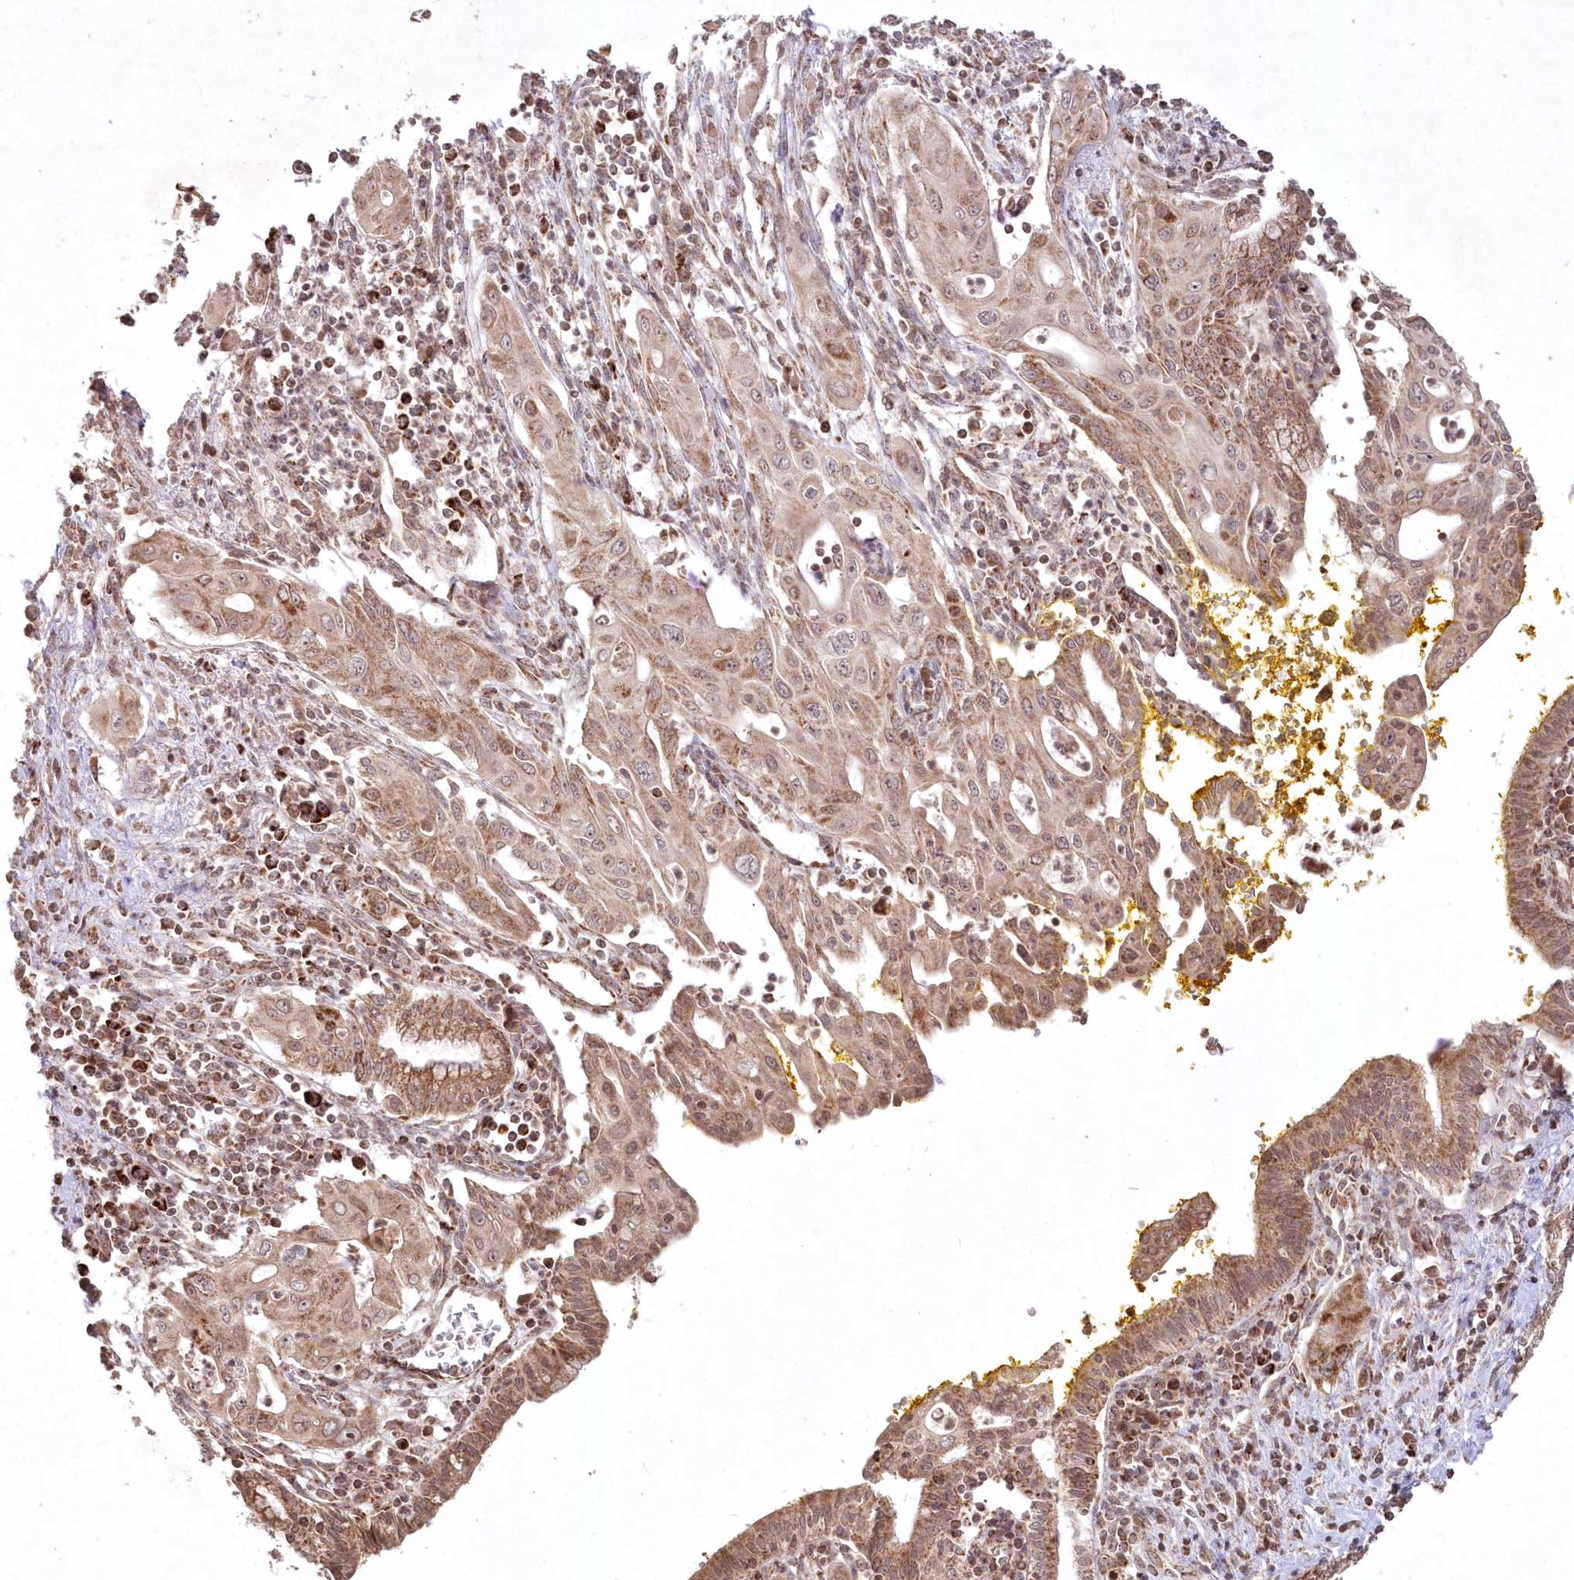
{"staining": {"intensity": "moderate", "quantity": ">75%", "location": "cytoplasmic/membranous"}, "tissue": "pancreatic cancer", "cell_type": "Tumor cells", "image_type": "cancer", "snomed": [{"axis": "morphology", "description": "Adenocarcinoma, NOS"}, {"axis": "topography", "description": "Pancreas"}], "caption": "About >75% of tumor cells in human pancreatic cancer display moderate cytoplasmic/membranous protein staining as visualized by brown immunohistochemical staining.", "gene": "LRPPRC", "patient": {"sex": "male", "age": 58}}